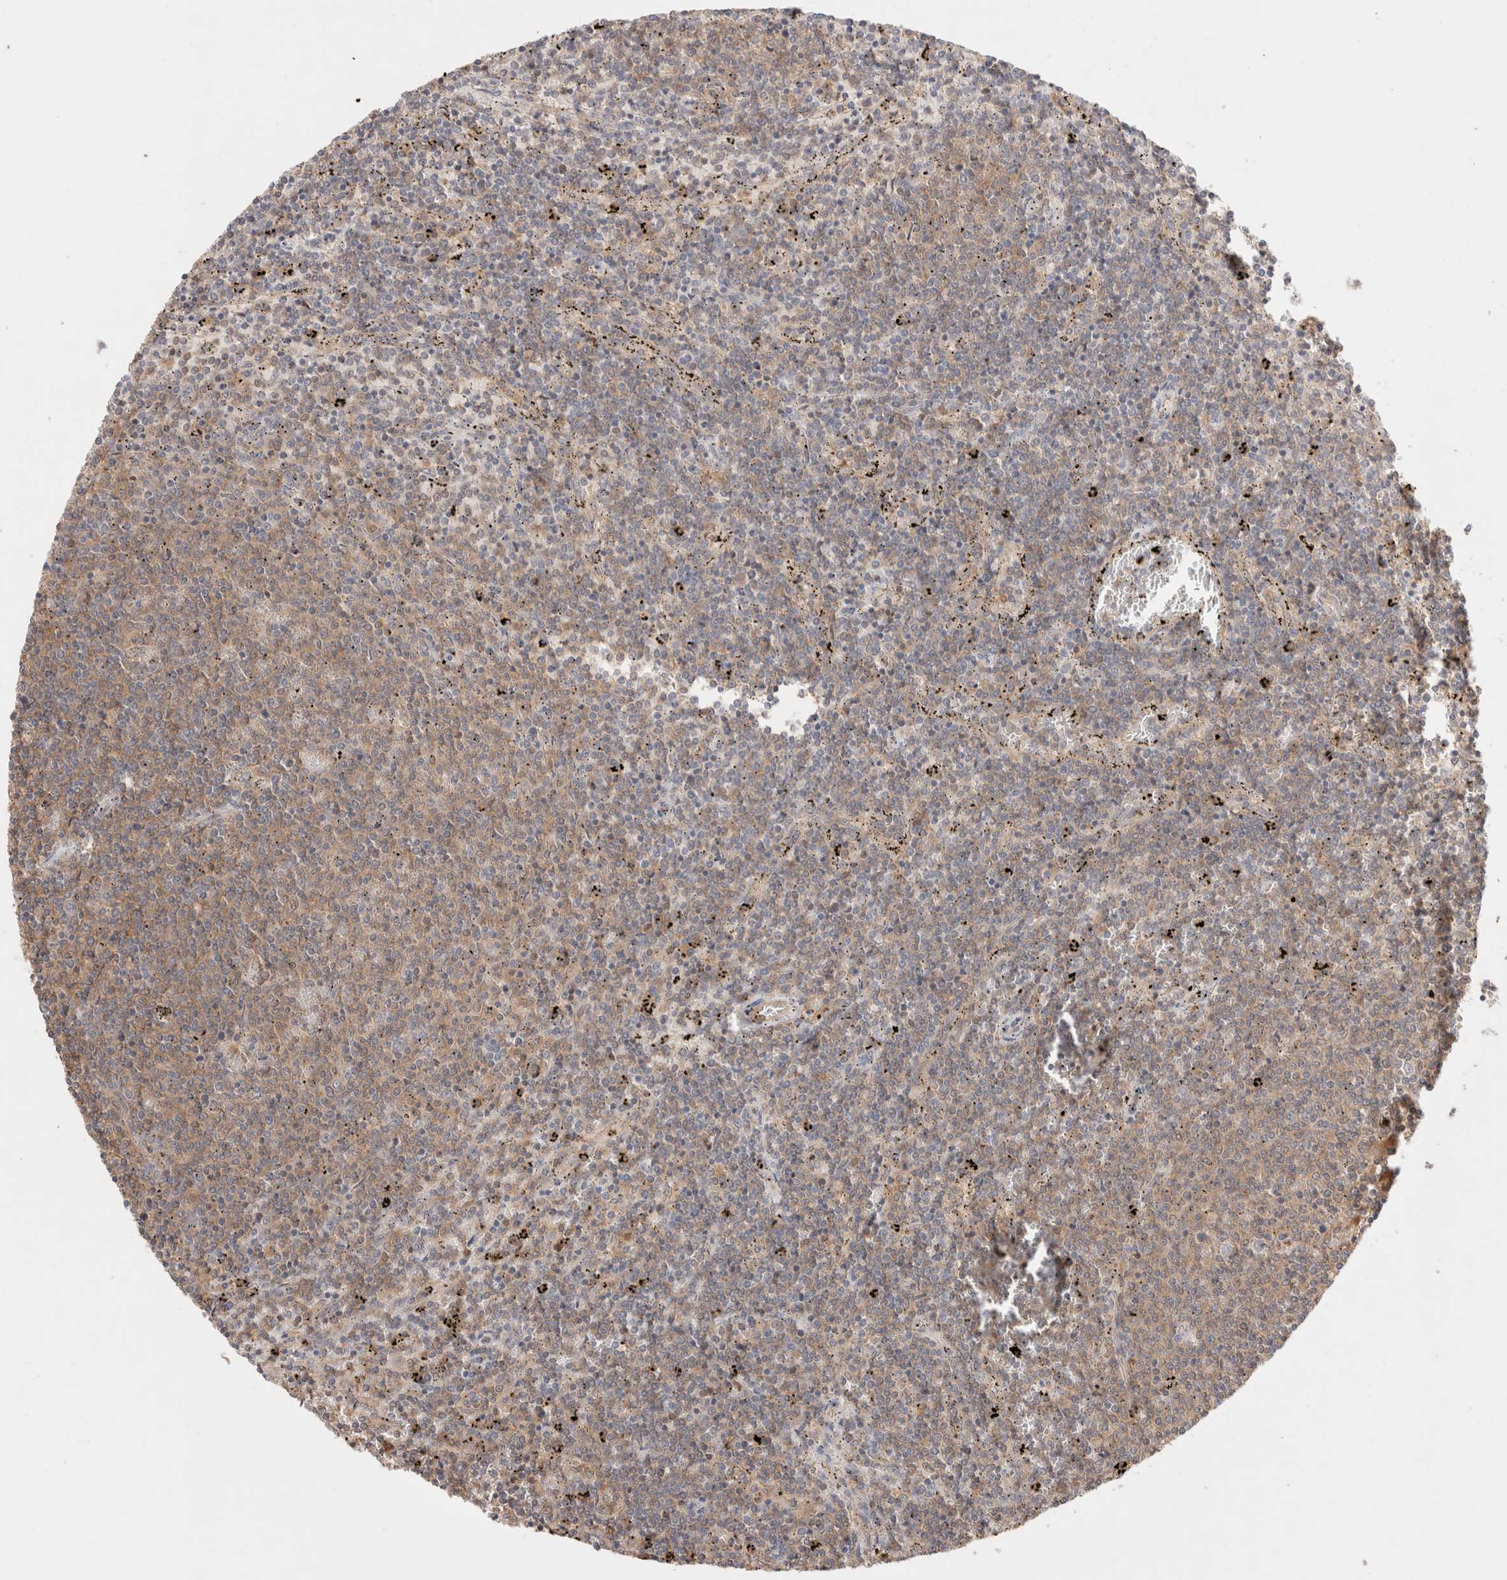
{"staining": {"intensity": "weak", "quantity": ">75%", "location": "cytoplasmic/membranous"}, "tissue": "lymphoma", "cell_type": "Tumor cells", "image_type": "cancer", "snomed": [{"axis": "morphology", "description": "Malignant lymphoma, non-Hodgkin's type, Low grade"}, {"axis": "topography", "description": "Spleen"}], "caption": "Low-grade malignant lymphoma, non-Hodgkin's type stained with a brown dye exhibits weak cytoplasmic/membranous positive positivity in about >75% of tumor cells.", "gene": "CARNMT1", "patient": {"sex": "female", "age": 50}}